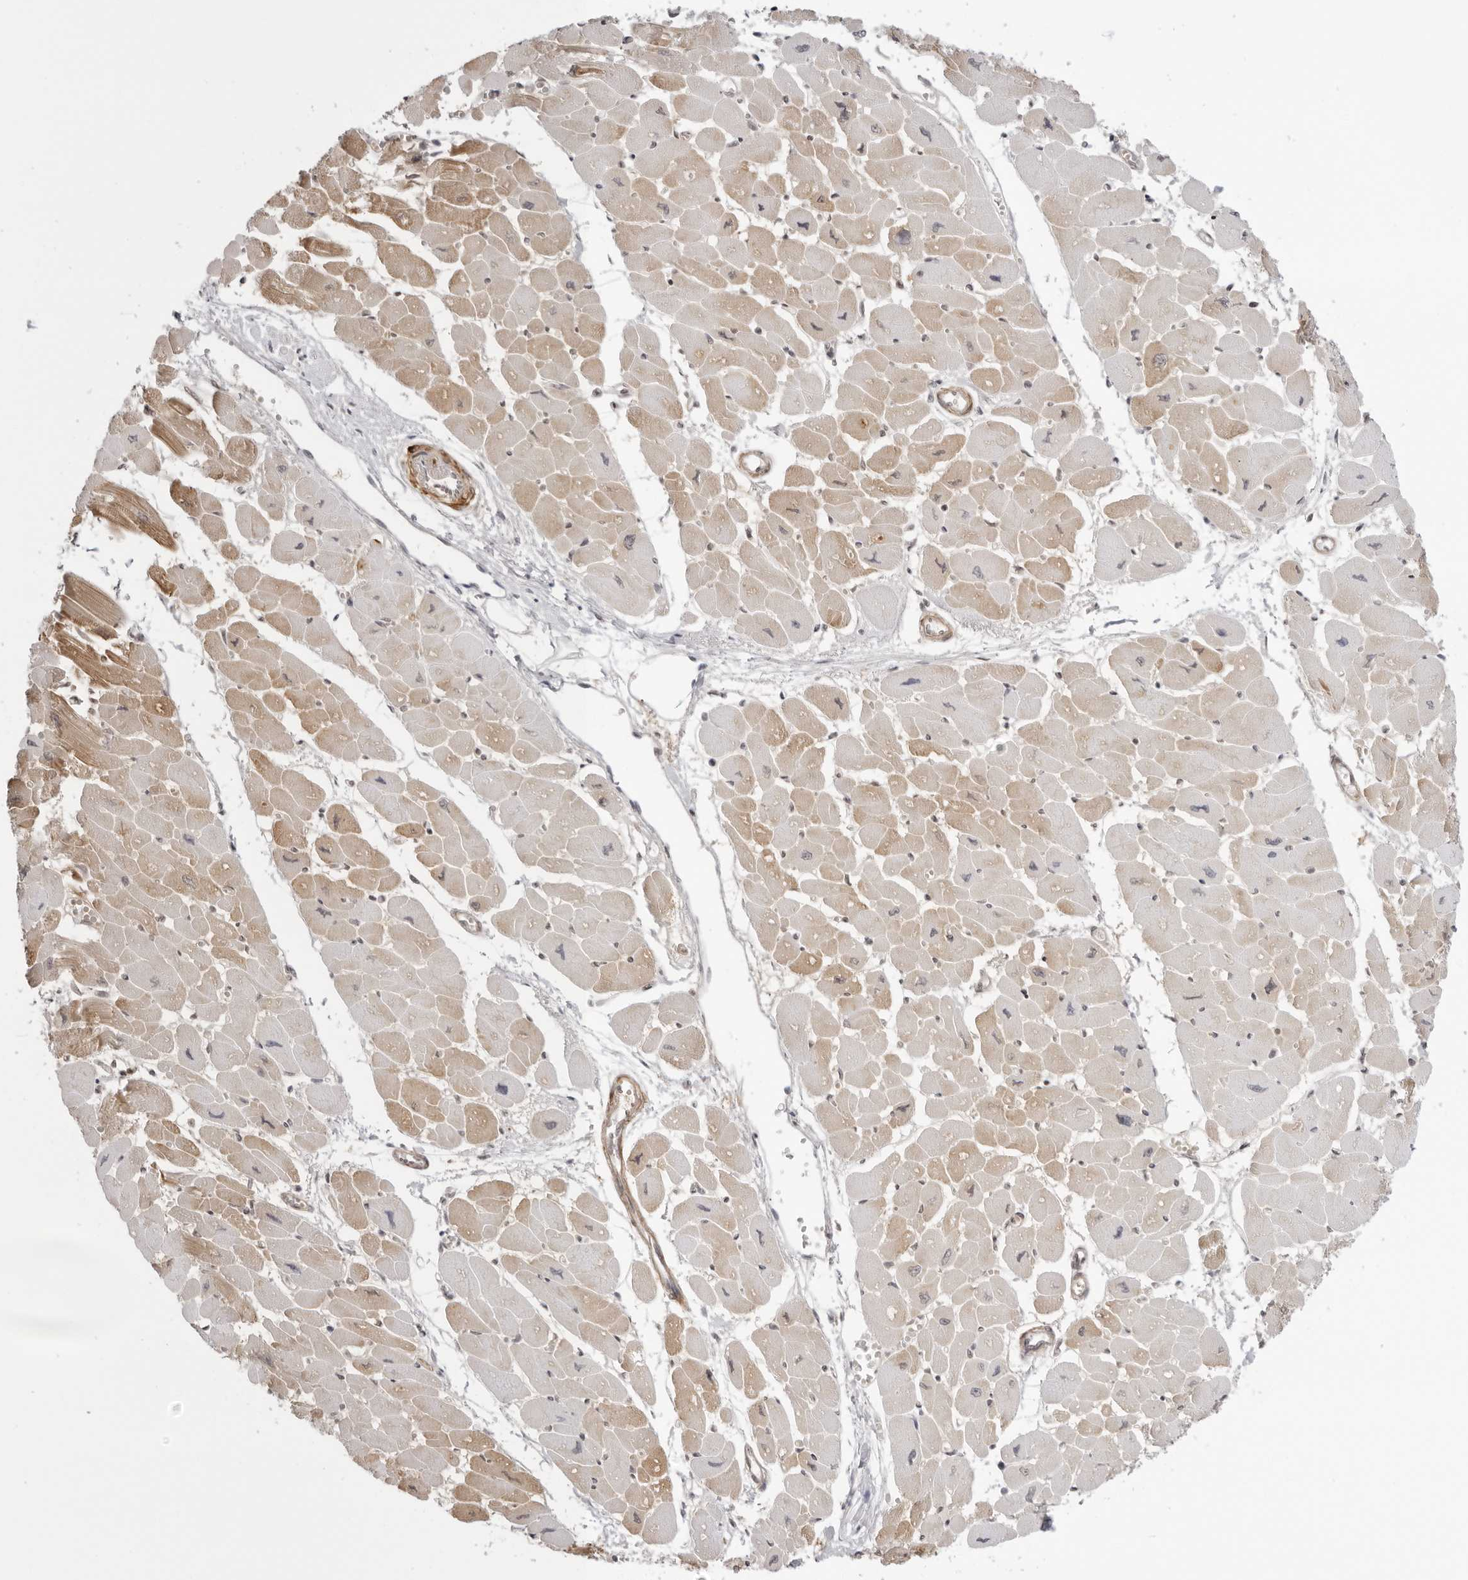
{"staining": {"intensity": "weak", "quantity": ">75%", "location": "cytoplasmic/membranous"}, "tissue": "heart muscle", "cell_type": "Cardiomyocytes", "image_type": "normal", "snomed": [{"axis": "morphology", "description": "Normal tissue, NOS"}, {"axis": "topography", "description": "Heart"}], "caption": "A micrograph of human heart muscle stained for a protein exhibits weak cytoplasmic/membranous brown staining in cardiomyocytes.", "gene": "RNF146", "patient": {"sex": "female", "age": 54}}